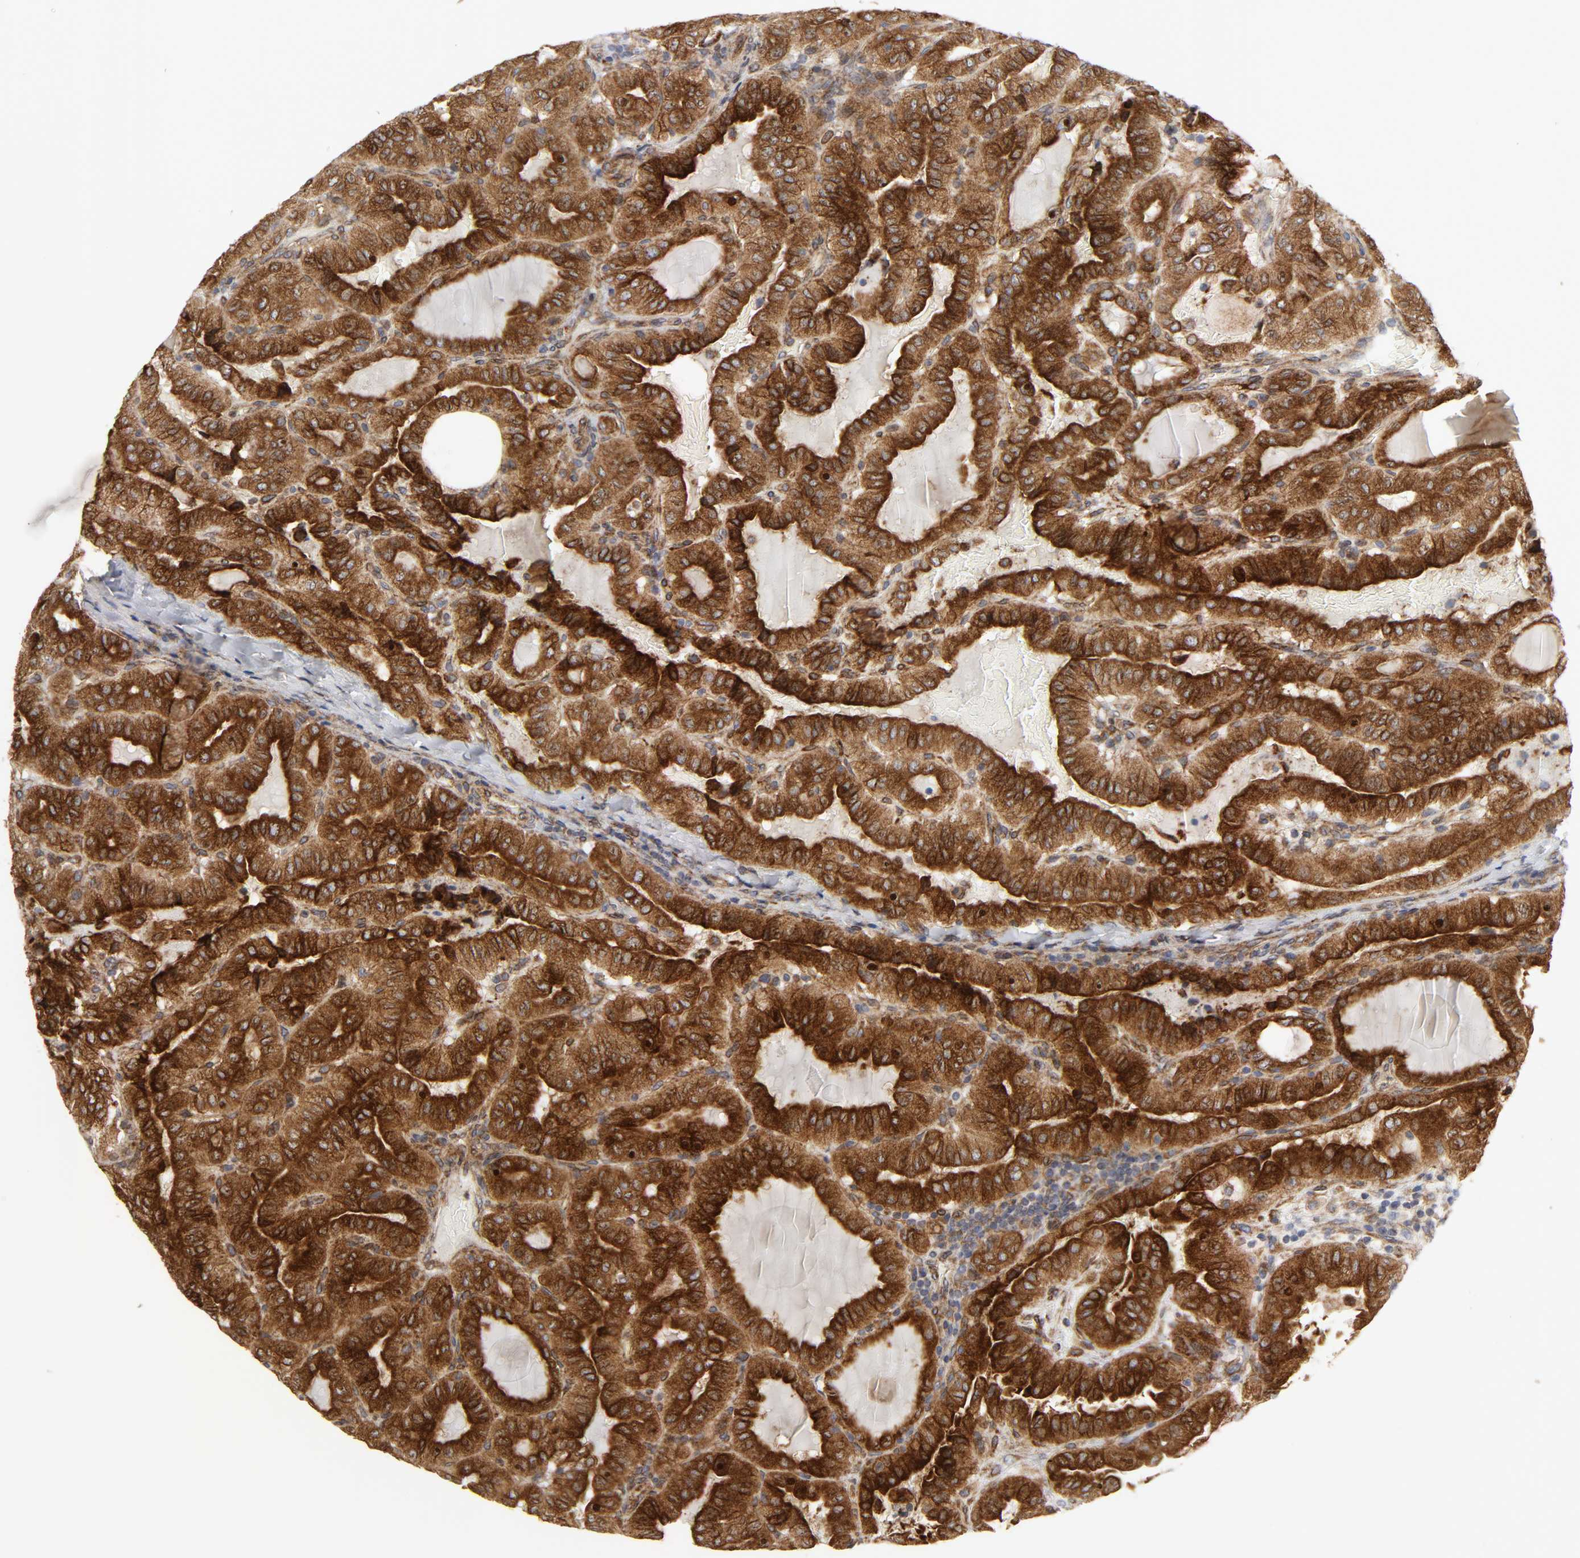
{"staining": {"intensity": "strong", "quantity": ">75%", "location": "cytoplasmic/membranous"}, "tissue": "thyroid cancer", "cell_type": "Tumor cells", "image_type": "cancer", "snomed": [{"axis": "morphology", "description": "Papillary adenocarcinoma, NOS"}, {"axis": "topography", "description": "Thyroid gland"}], "caption": "Protein positivity by IHC exhibits strong cytoplasmic/membranous expression in about >75% of tumor cells in thyroid cancer (papillary adenocarcinoma).", "gene": "POR", "patient": {"sex": "male", "age": 77}}